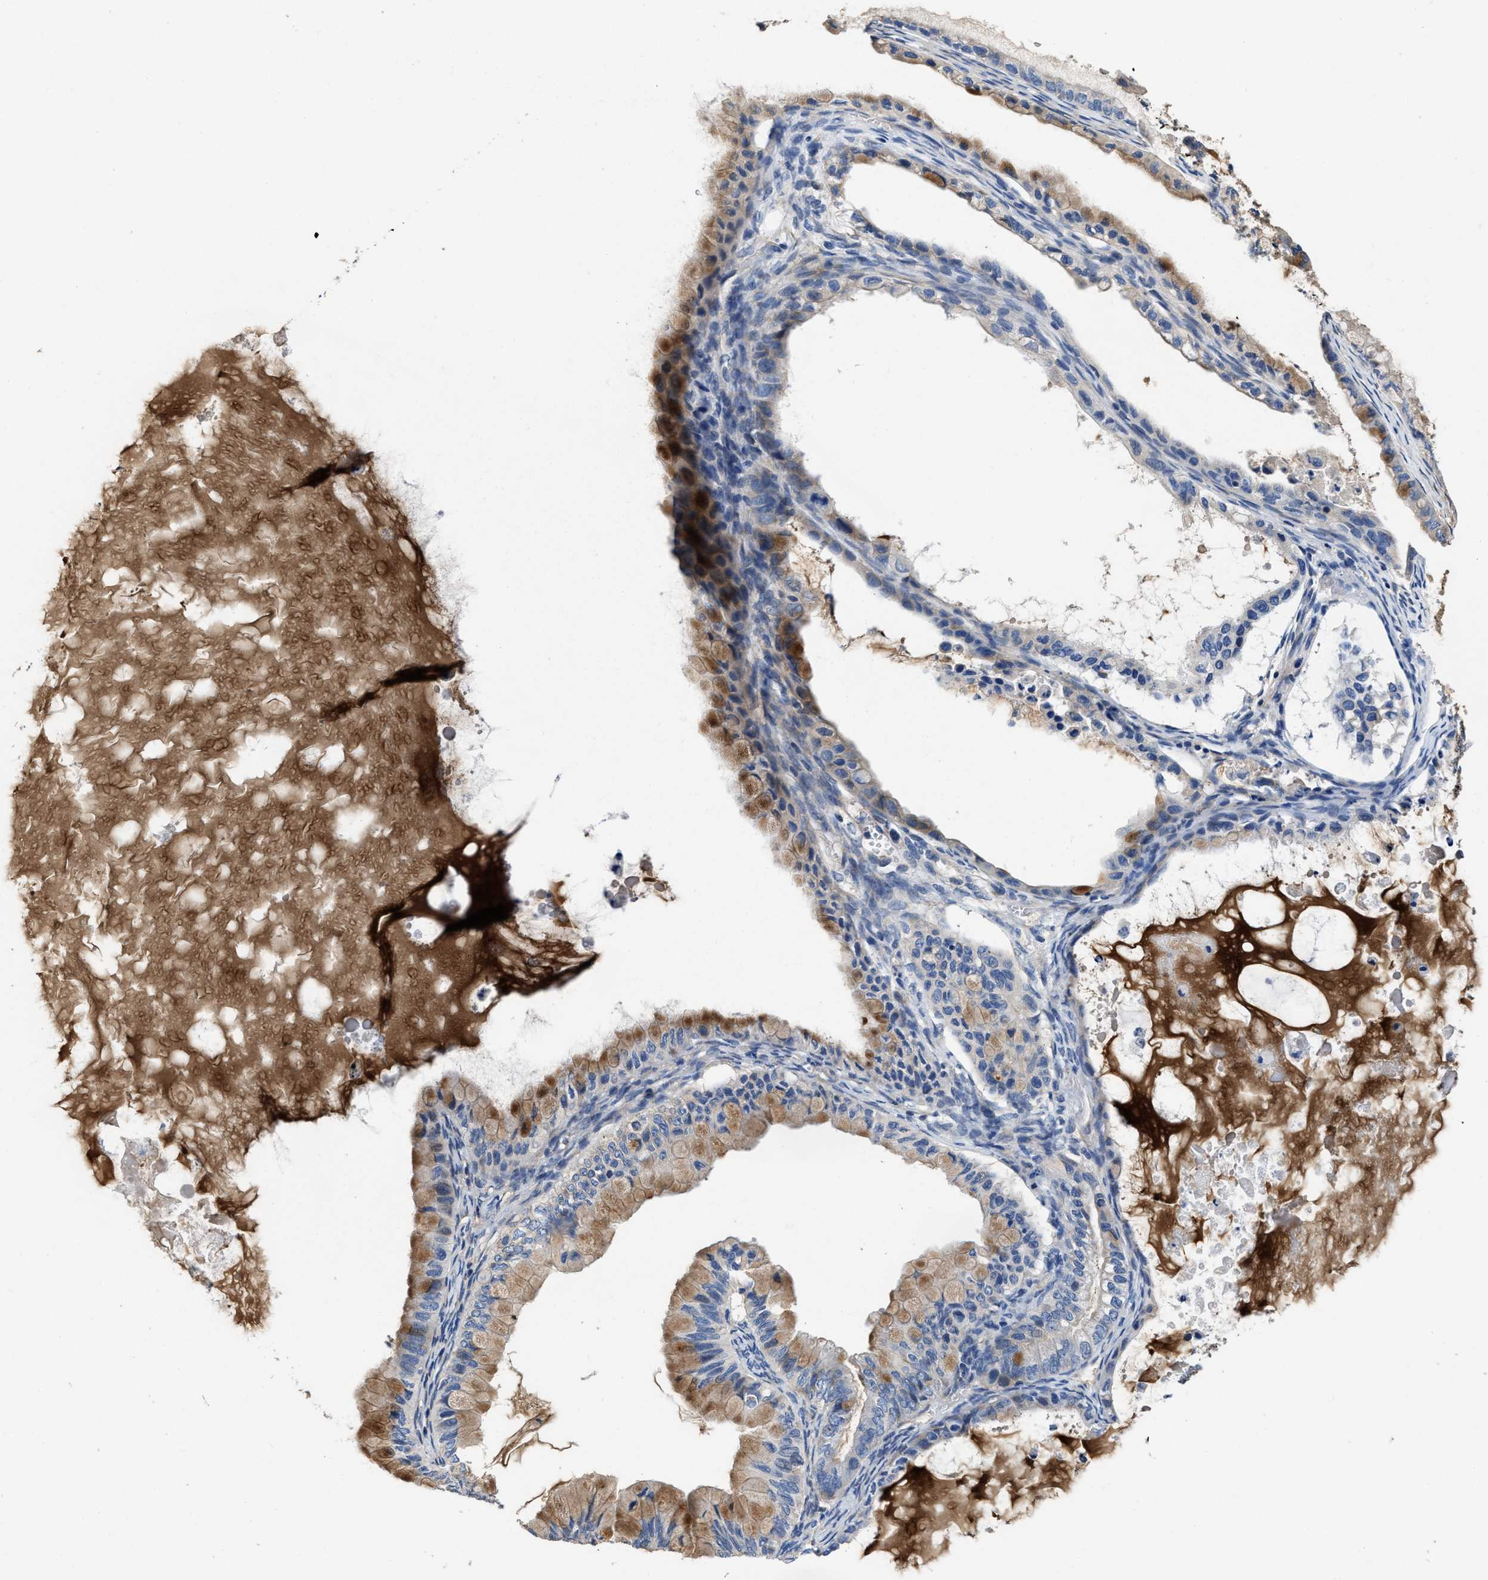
{"staining": {"intensity": "moderate", "quantity": ">75%", "location": "cytoplasmic/membranous"}, "tissue": "ovarian cancer", "cell_type": "Tumor cells", "image_type": "cancer", "snomed": [{"axis": "morphology", "description": "Cystadenocarcinoma, mucinous, NOS"}, {"axis": "topography", "description": "Ovary"}], "caption": "Mucinous cystadenocarcinoma (ovarian) tissue demonstrates moderate cytoplasmic/membranous positivity in about >75% of tumor cells, visualized by immunohistochemistry.", "gene": "PEG10", "patient": {"sex": "female", "age": 80}}